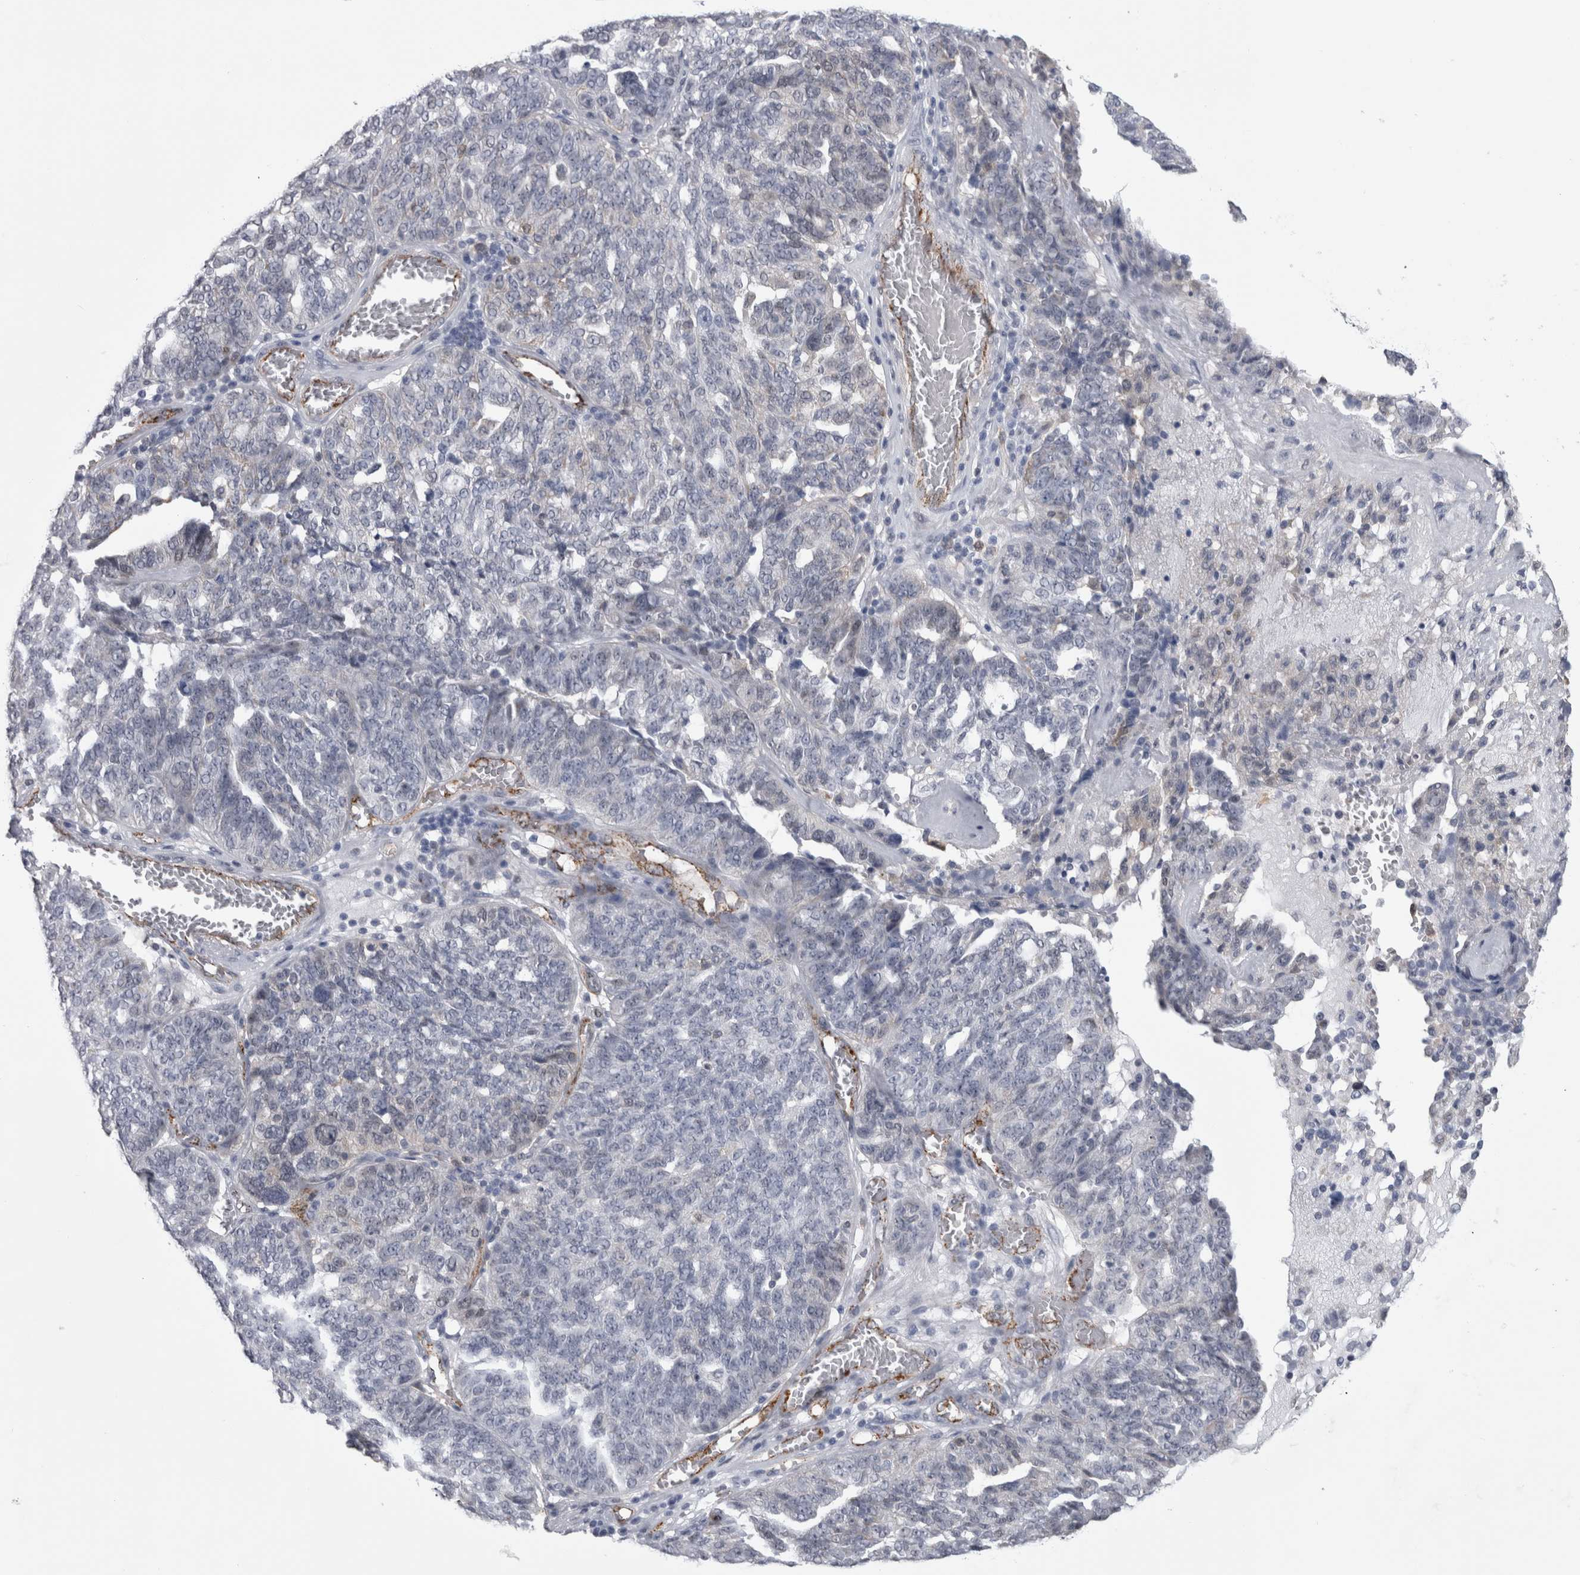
{"staining": {"intensity": "moderate", "quantity": "<25%", "location": "cytoplasmic/membranous,nuclear"}, "tissue": "ovarian cancer", "cell_type": "Tumor cells", "image_type": "cancer", "snomed": [{"axis": "morphology", "description": "Cystadenocarcinoma, serous, NOS"}, {"axis": "topography", "description": "Ovary"}], "caption": "Immunohistochemical staining of ovarian cancer reveals moderate cytoplasmic/membranous and nuclear protein positivity in approximately <25% of tumor cells.", "gene": "ACOT7", "patient": {"sex": "female", "age": 59}}